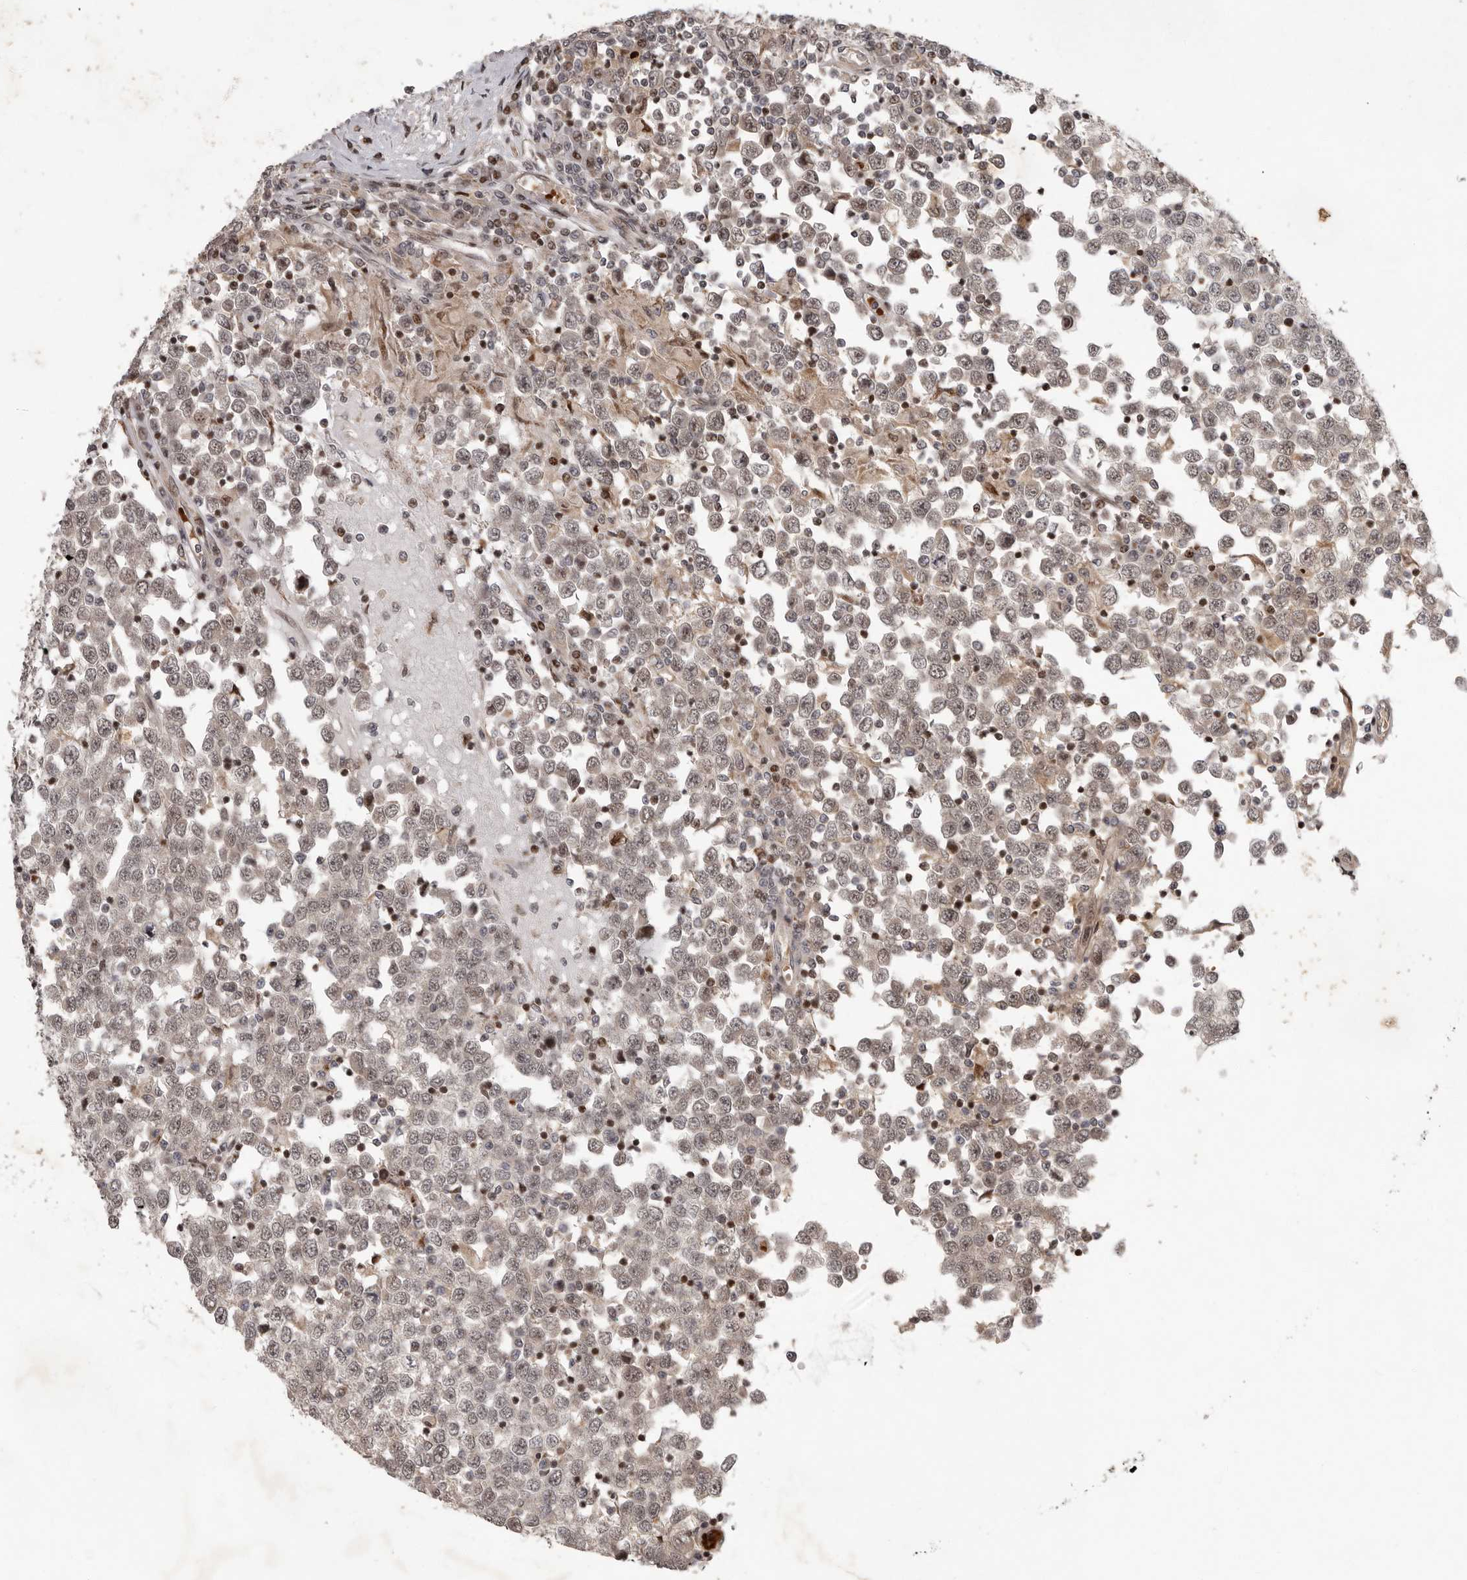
{"staining": {"intensity": "weak", "quantity": ">75%", "location": "nuclear"}, "tissue": "testis cancer", "cell_type": "Tumor cells", "image_type": "cancer", "snomed": [{"axis": "morphology", "description": "Seminoma, NOS"}, {"axis": "topography", "description": "Testis"}], "caption": "Weak nuclear staining is seen in approximately >75% of tumor cells in testis seminoma.", "gene": "RABIF", "patient": {"sex": "male", "age": 65}}